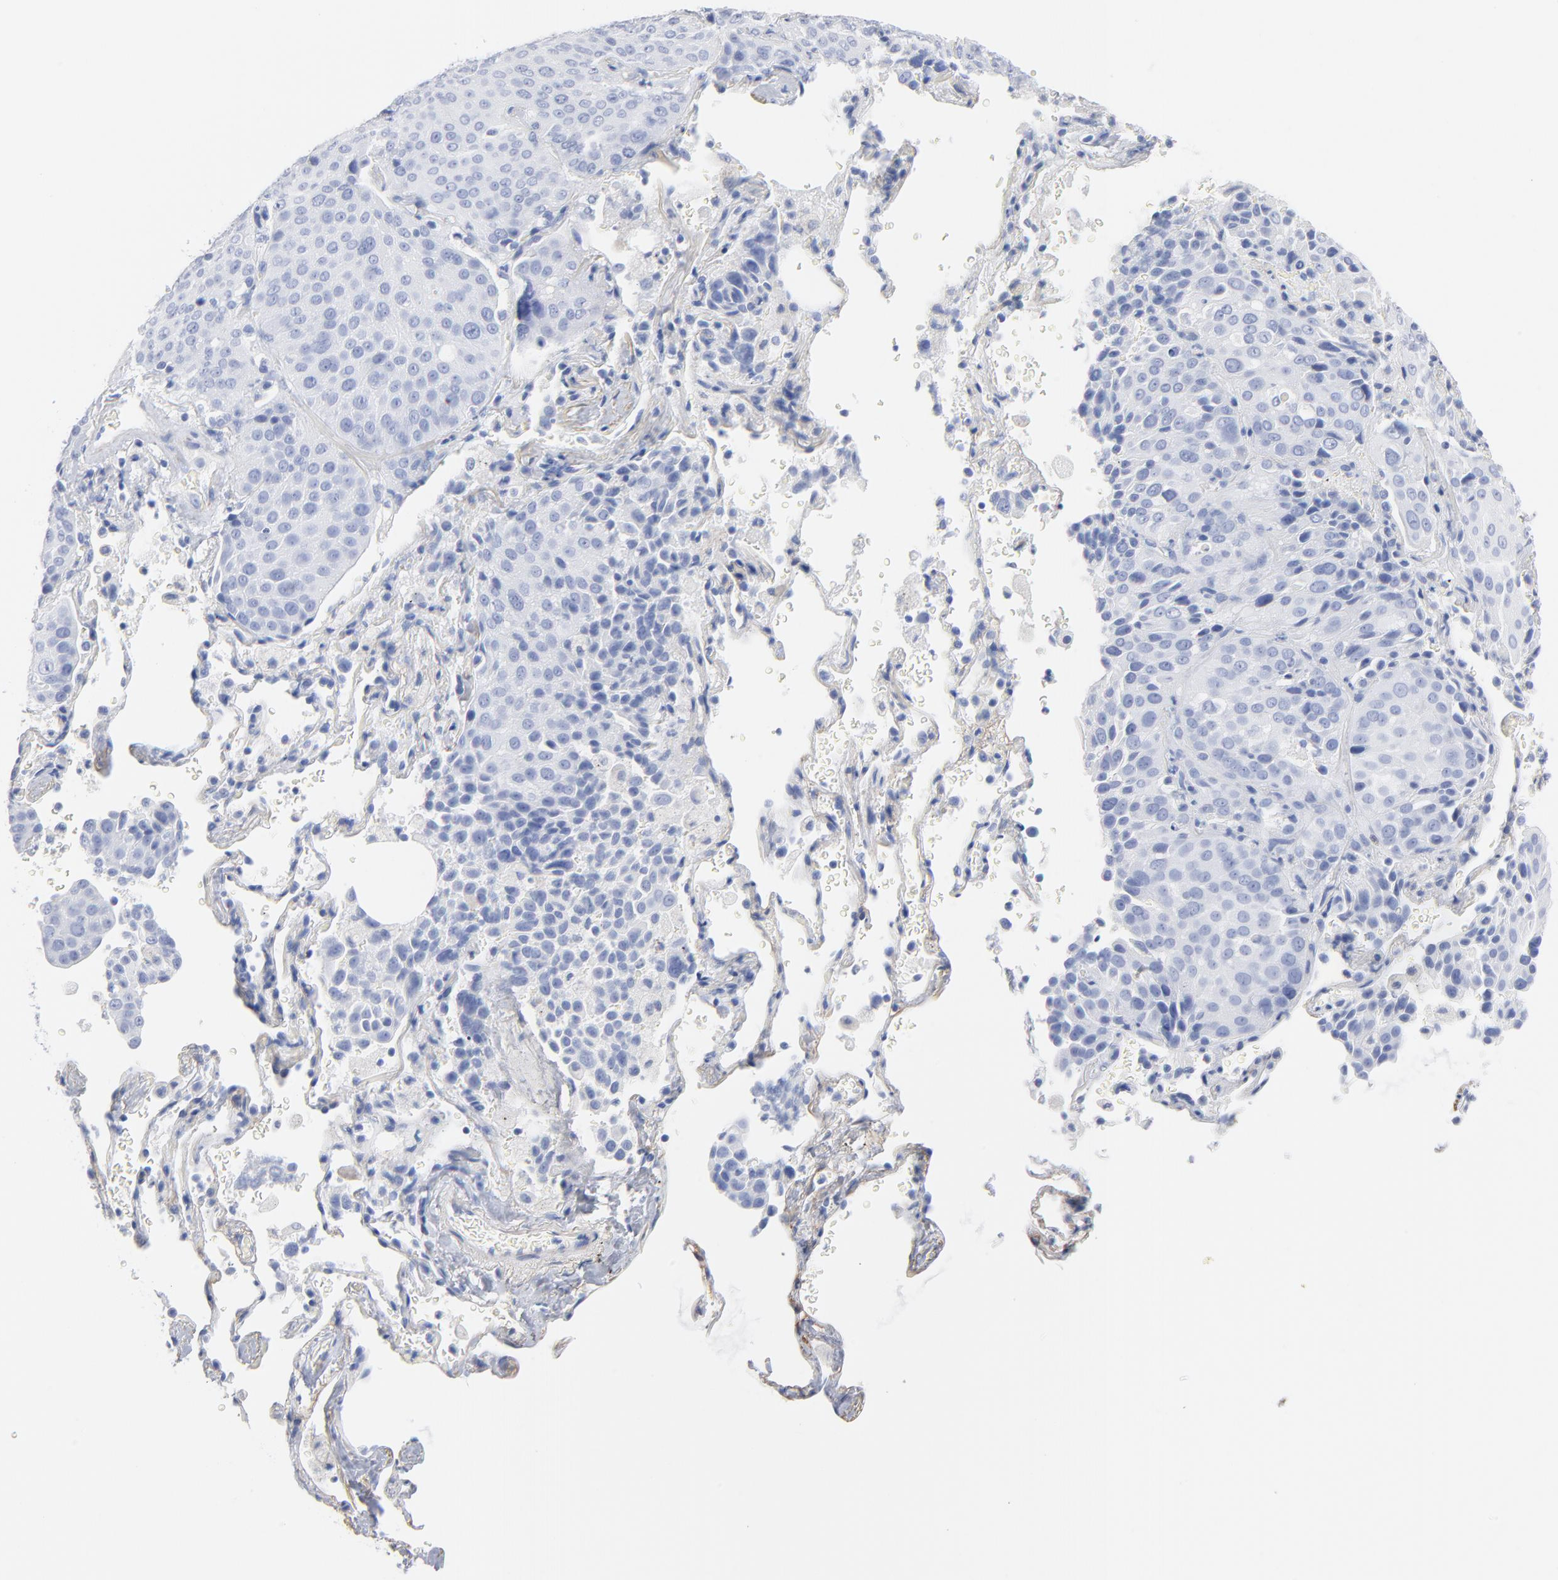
{"staining": {"intensity": "negative", "quantity": "none", "location": "none"}, "tissue": "lung cancer", "cell_type": "Tumor cells", "image_type": "cancer", "snomed": [{"axis": "morphology", "description": "Squamous cell carcinoma, NOS"}, {"axis": "topography", "description": "Lung"}], "caption": "Tumor cells are negative for brown protein staining in lung cancer (squamous cell carcinoma). (DAB IHC visualized using brightfield microscopy, high magnification).", "gene": "AGTR1", "patient": {"sex": "male", "age": 54}}